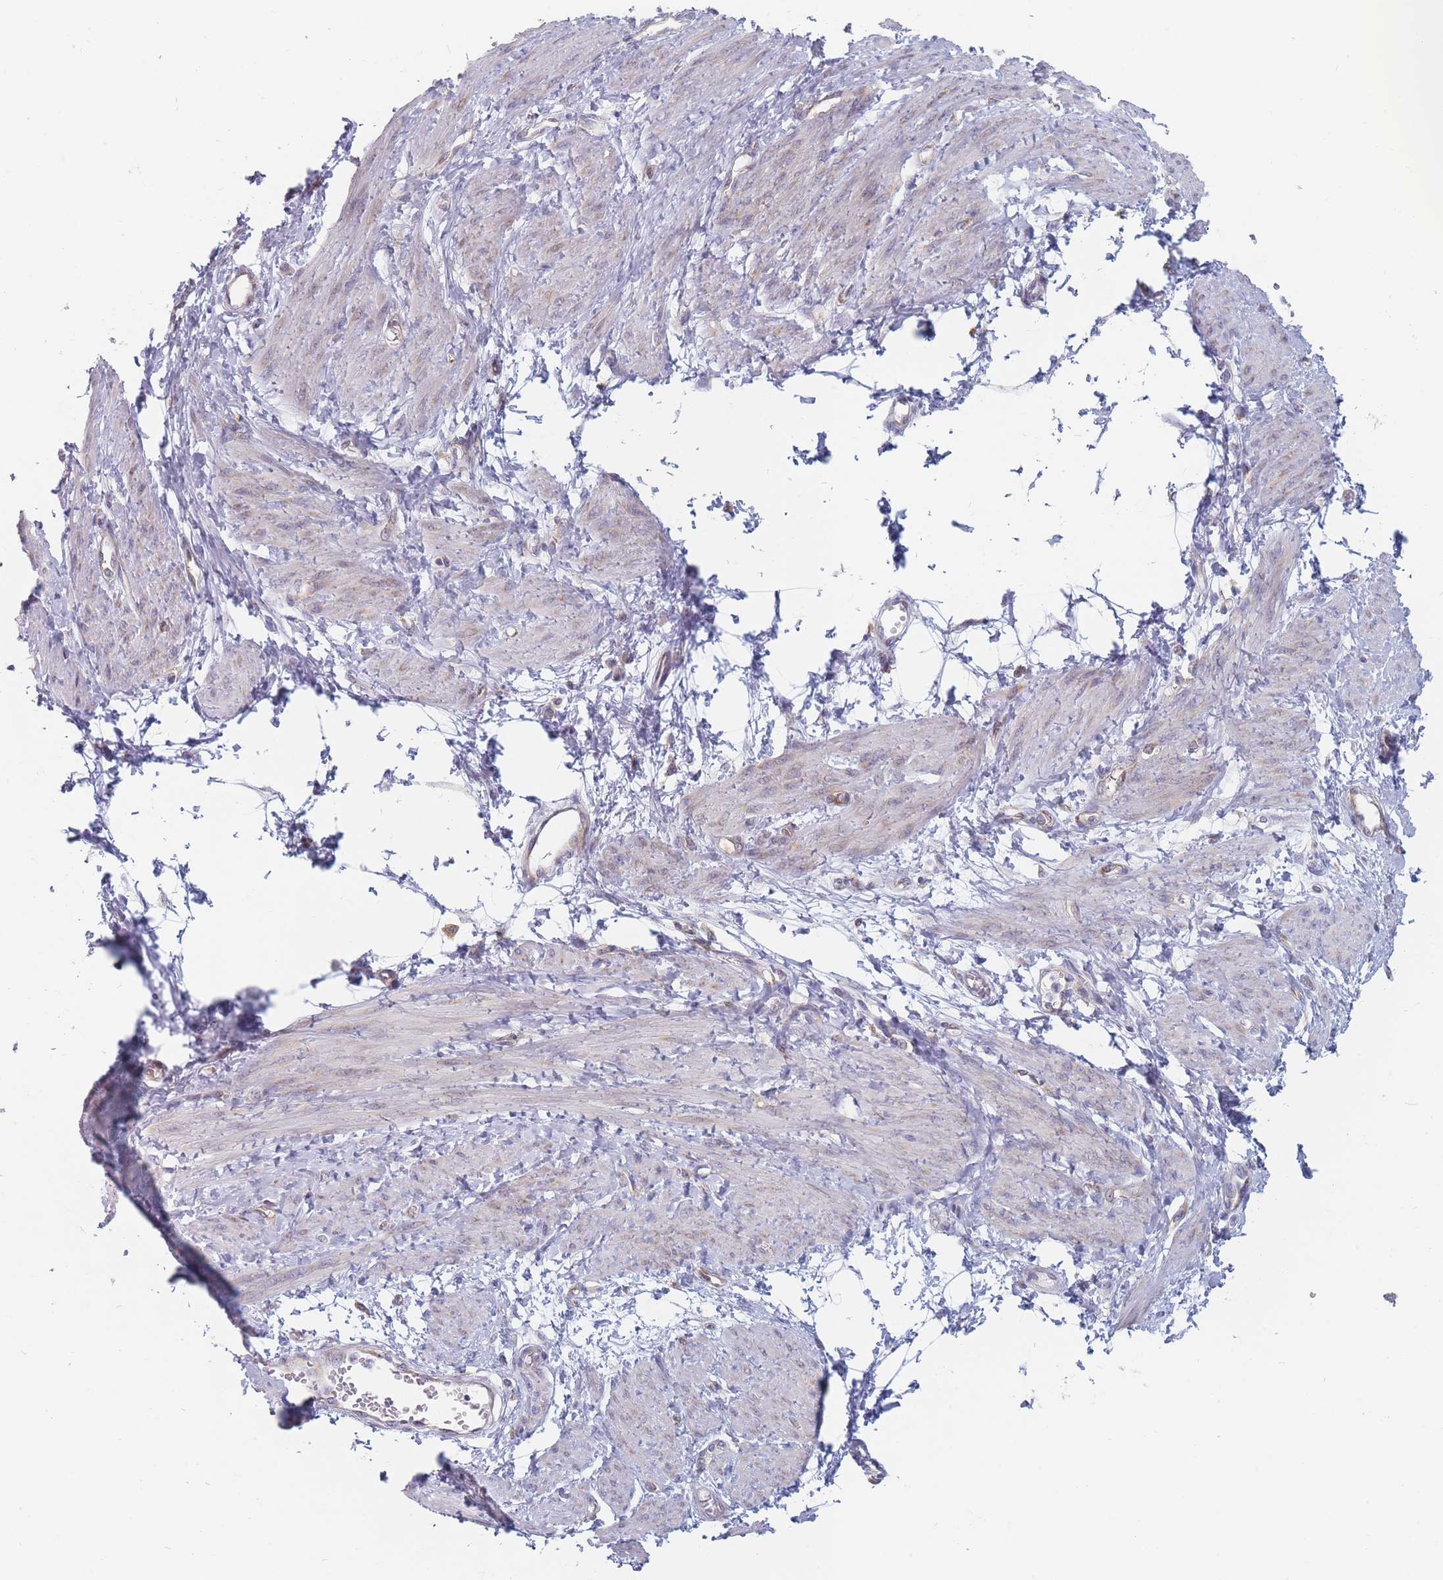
{"staining": {"intensity": "weak", "quantity": "<25%", "location": "cytoplasmic/membranous"}, "tissue": "smooth muscle", "cell_type": "Smooth muscle cells", "image_type": "normal", "snomed": [{"axis": "morphology", "description": "Normal tissue, NOS"}, {"axis": "topography", "description": "Smooth muscle"}, {"axis": "topography", "description": "Uterus"}], "caption": "Smooth muscle cells show no significant positivity in benign smooth muscle. (DAB (3,3'-diaminobenzidine) immunohistochemistry (IHC), high magnification).", "gene": "MAP1S", "patient": {"sex": "female", "age": 39}}